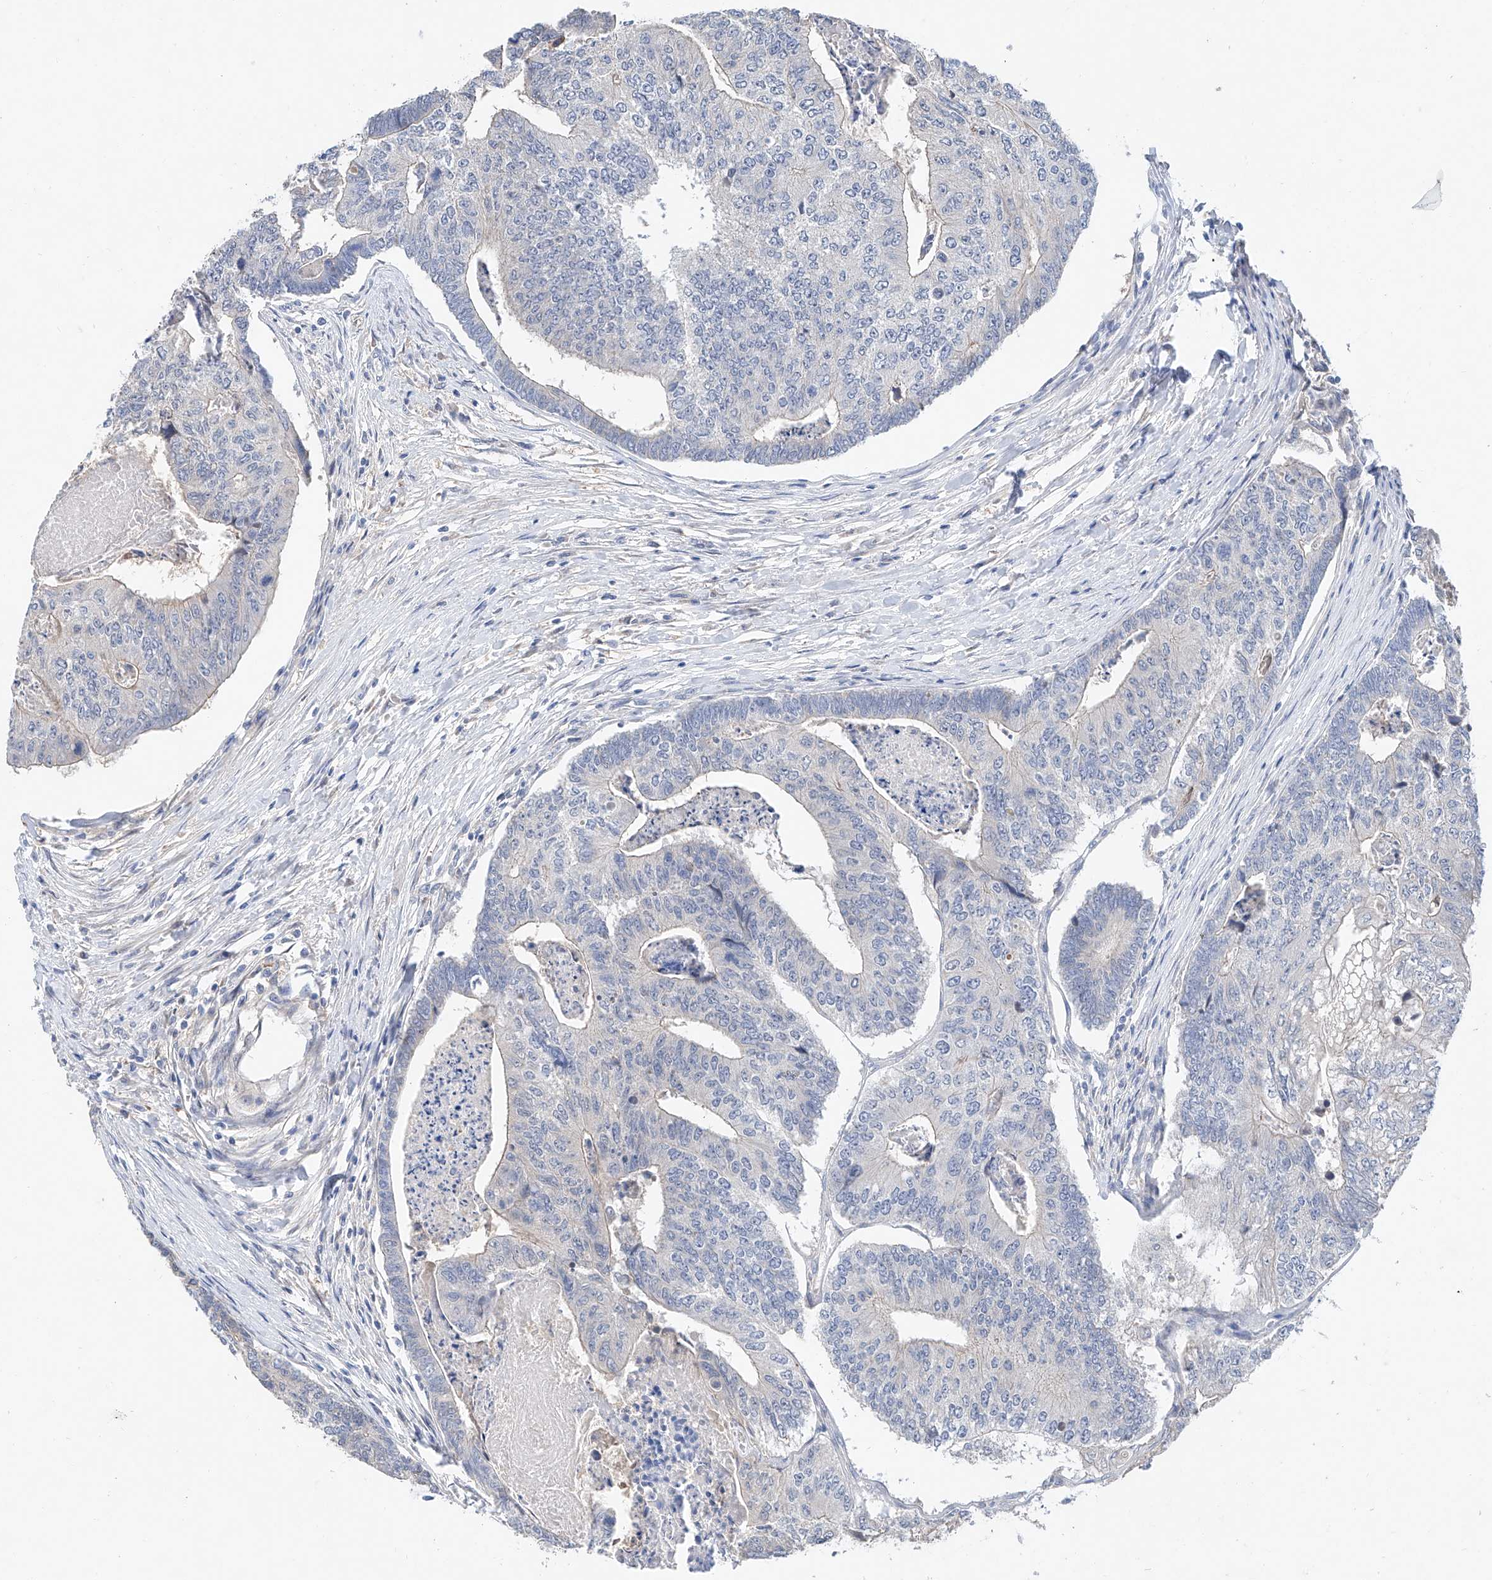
{"staining": {"intensity": "negative", "quantity": "none", "location": "none"}, "tissue": "colorectal cancer", "cell_type": "Tumor cells", "image_type": "cancer", "snomed": [{"axis": "morphology", "description": "Adenocarcinoma, NOS"}, {"axis": "topography", "description": "Colon"}], "caption": "Adenocarcinoma (colorectal) stained for a protein using IHC reveals no staining tumor cells.", "gene": "FUCA2", "patient": {"sex": "female", "age": 67}}